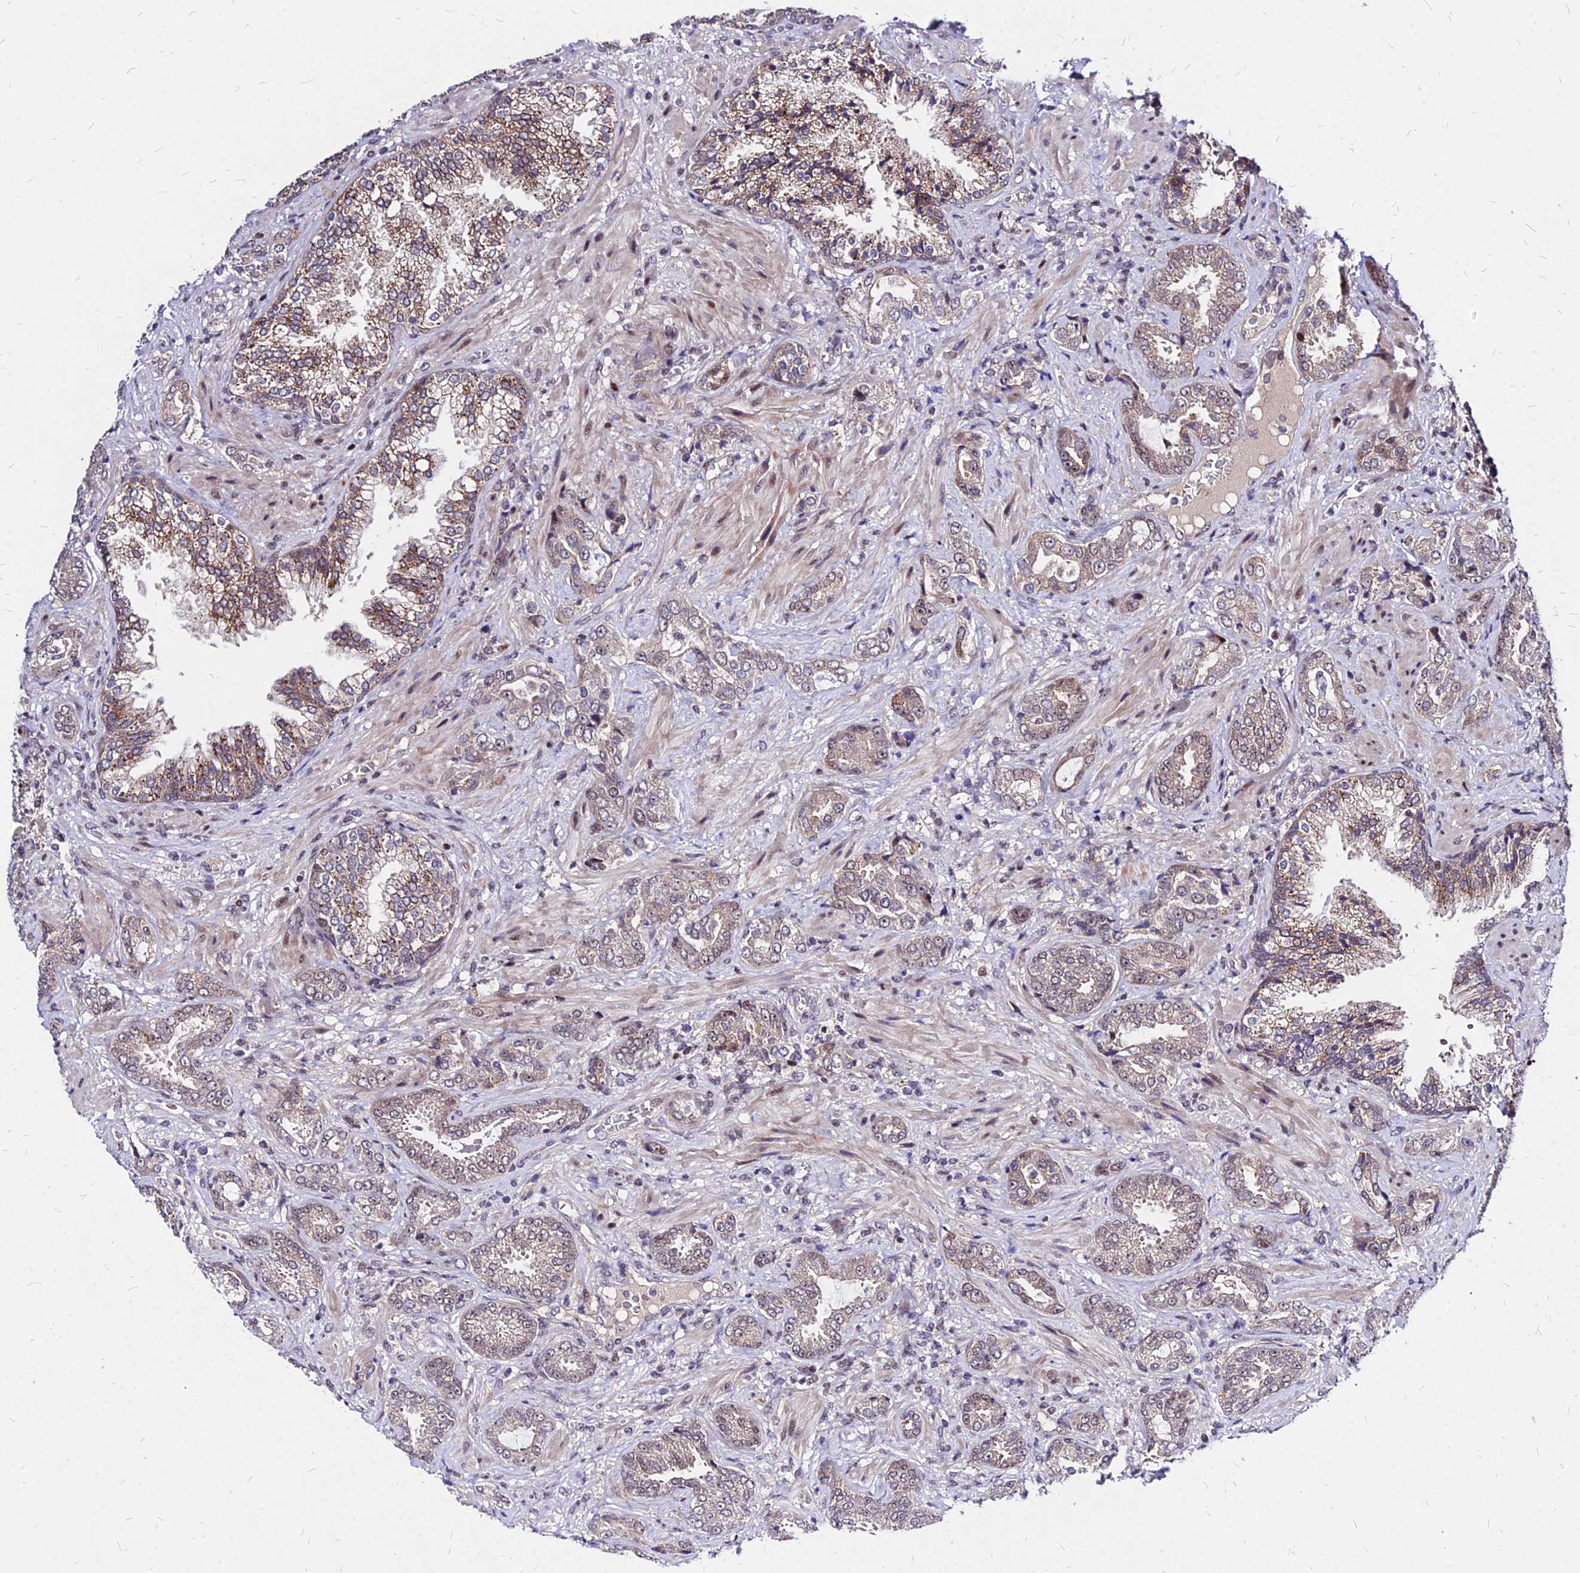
{"staining": {"intensity": "weak", "quantity": "<25%", "location": "cytoplasmic/membranous"}, "tissue": "prostate cancer", "cell_type": "Tumor cells", "image_type": "cancer", "snomed": [{"axis": "morphology", "description": "Adenocarcinoma, High grade"}, {"axis": "topography", "description": "Prostate"}], "caption": "Tumor cells are negative for protein expression in human prostate cancer.", "gene": "DDX55", "patient": {"sex": "male", "age": 71}}